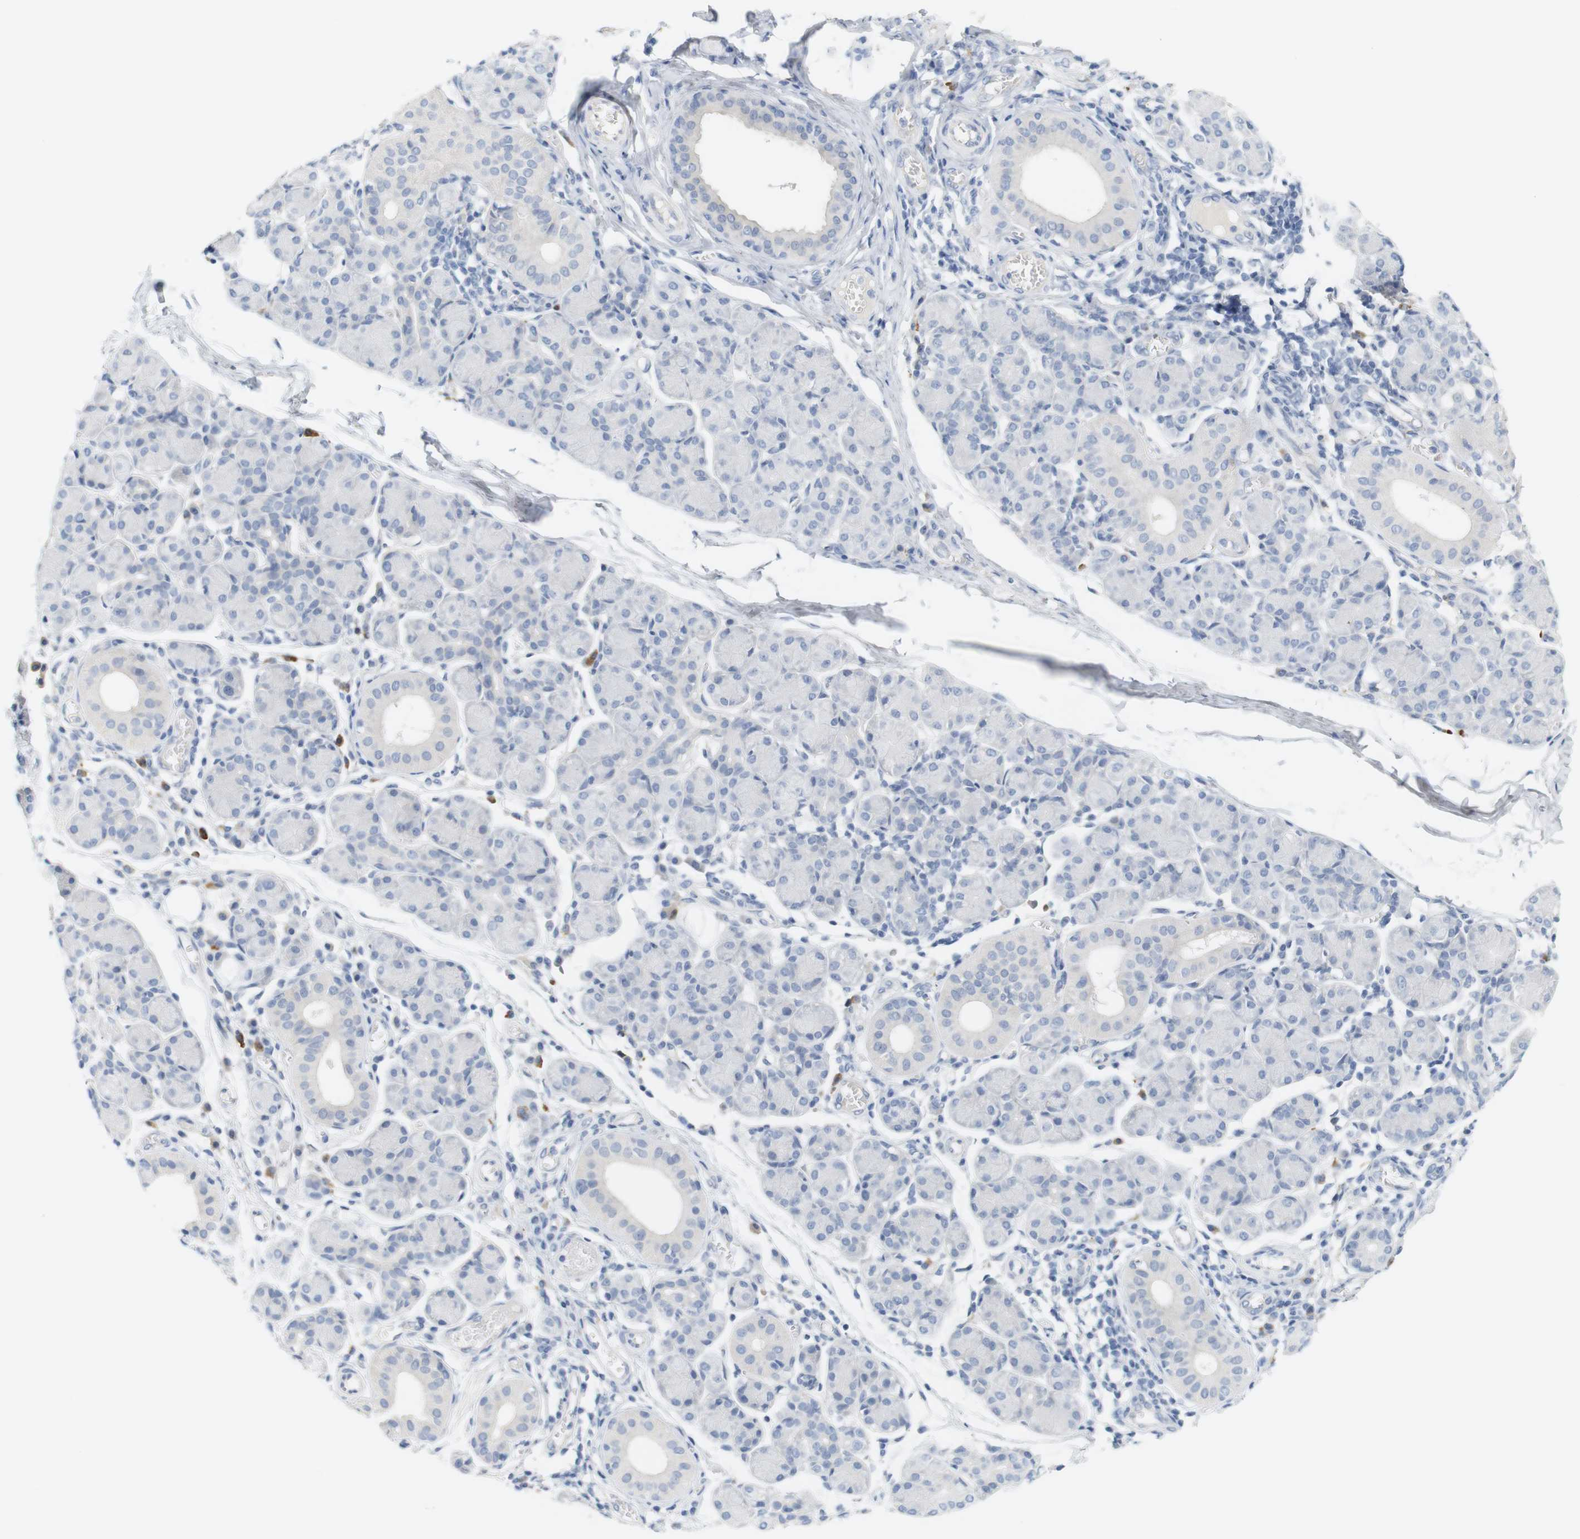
{"staining": {"intensity": "negative", "quantity": "none", "location": "none"}, "tissue": "salivary gland", "cell_type": "Glandular cells", "image_type": "normal", "snomed": [{"axis": "morphology", "description": "Normal tissue, NOS"}, {"axis": "morphology", "description": "Inflammation, NOS"}, {"axis": "topography", "description": "Lymph node"}, {"axis": "topography", "description": "Salivary gland"}], "caption": "Immunohistochemistry image of normal salivary gland stained for a protein (brown), which reveals no expression in glandular cells.", "gene": "RGS9", "patient": {"sex": "male", "age": 3}}